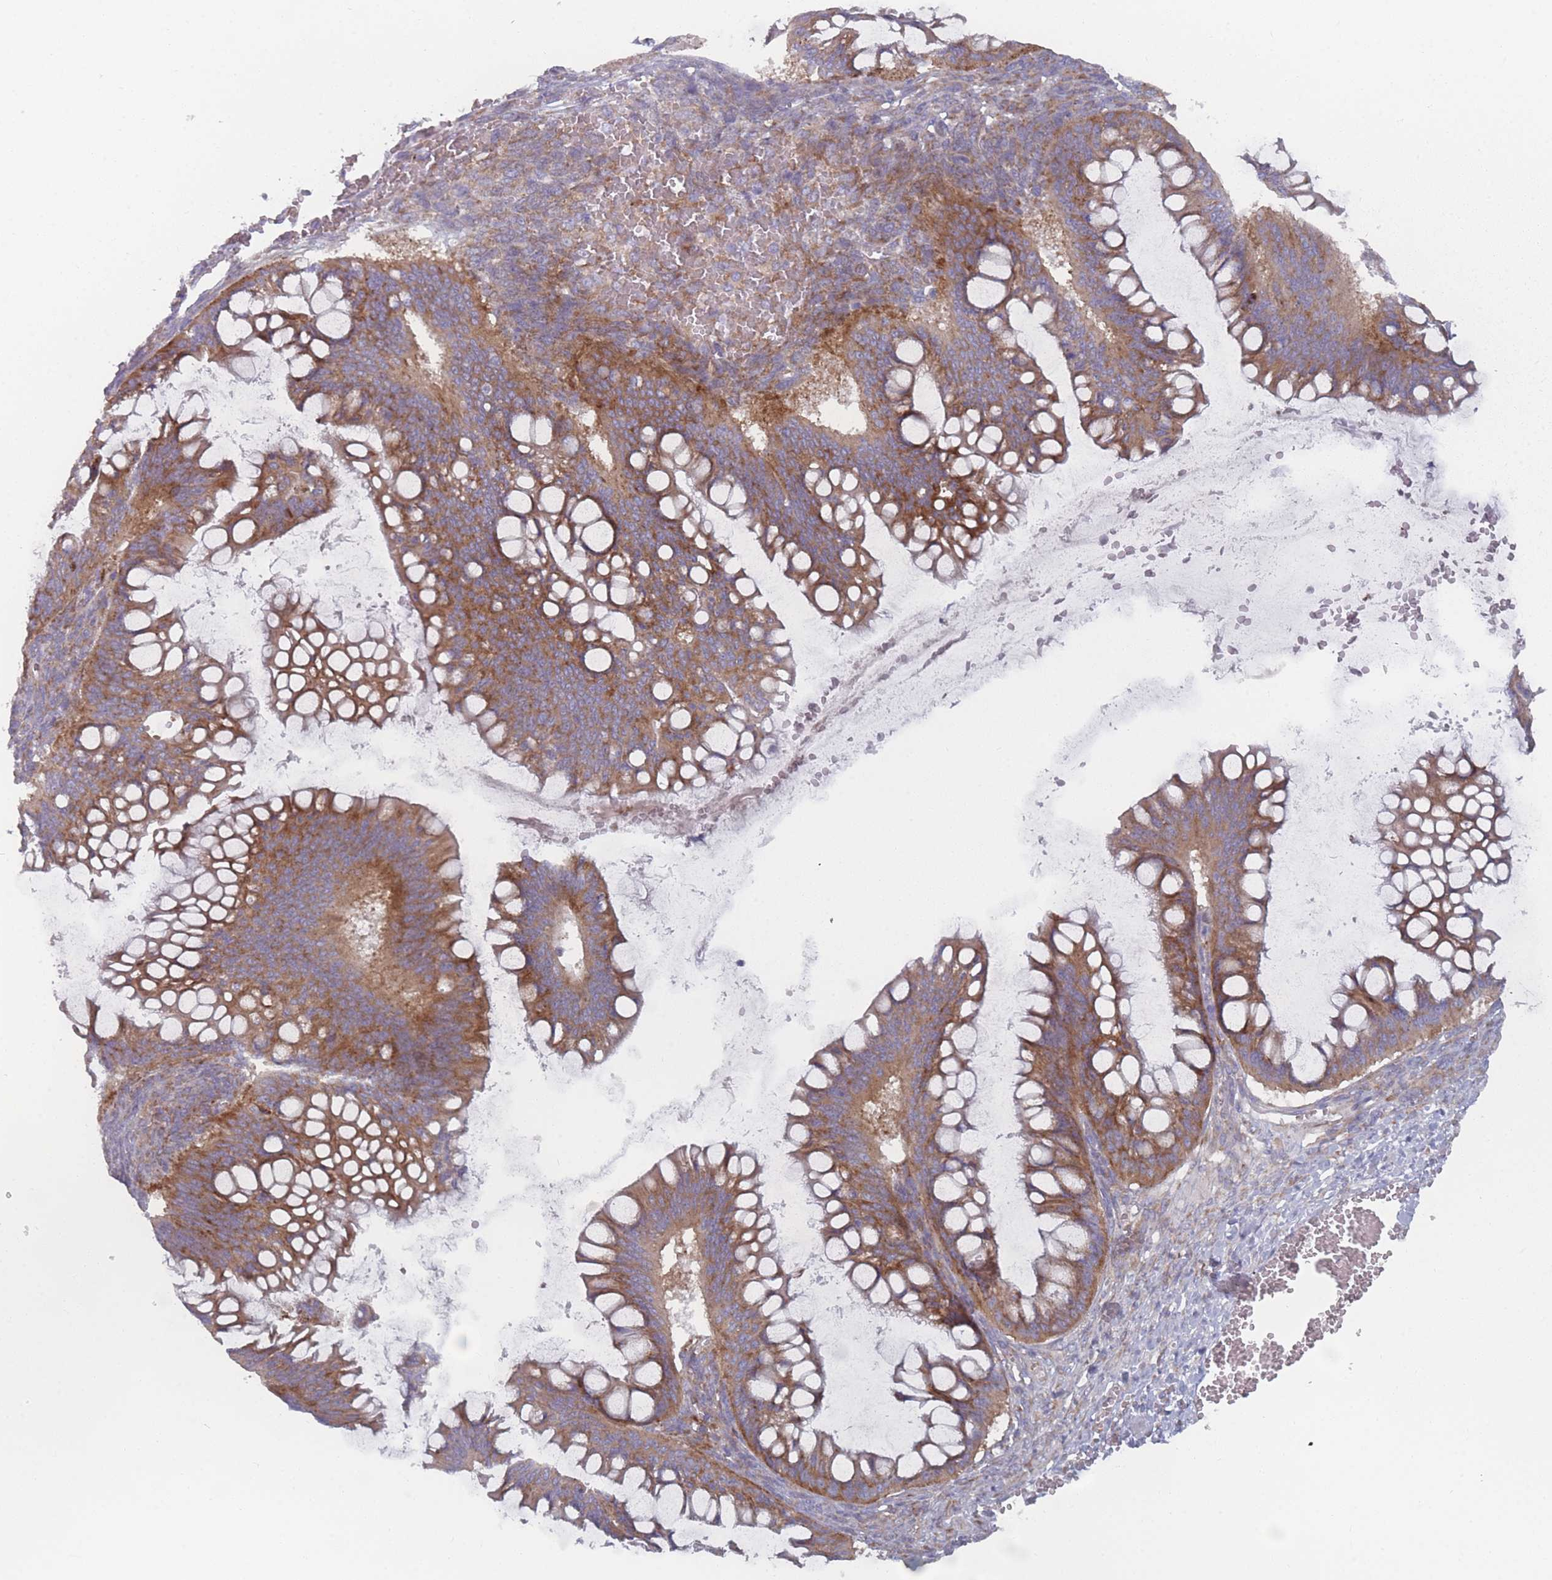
{"staining": {"intensity": "moderate", "quantity": ">75%", "location": "cytoplasmic/membranous"}, "tissue": "ovarian cancer", "cell_type": "Tumor cells", "image_type": "cancer", "snomed": [{"axis": "morphology", "description": "Cystadenocarcinoma, mucinous, NOS"}, {"axis": "topography", "description": "Ovary"}], "caption": "Brown immunohistochemical staining in ovarian cancer exhibits moderate cytoplasmic/membranous staining in approximately >75% of tumor cells.", "gene": "CACNG5", "patient": {"sex": "female", "age": 73}}